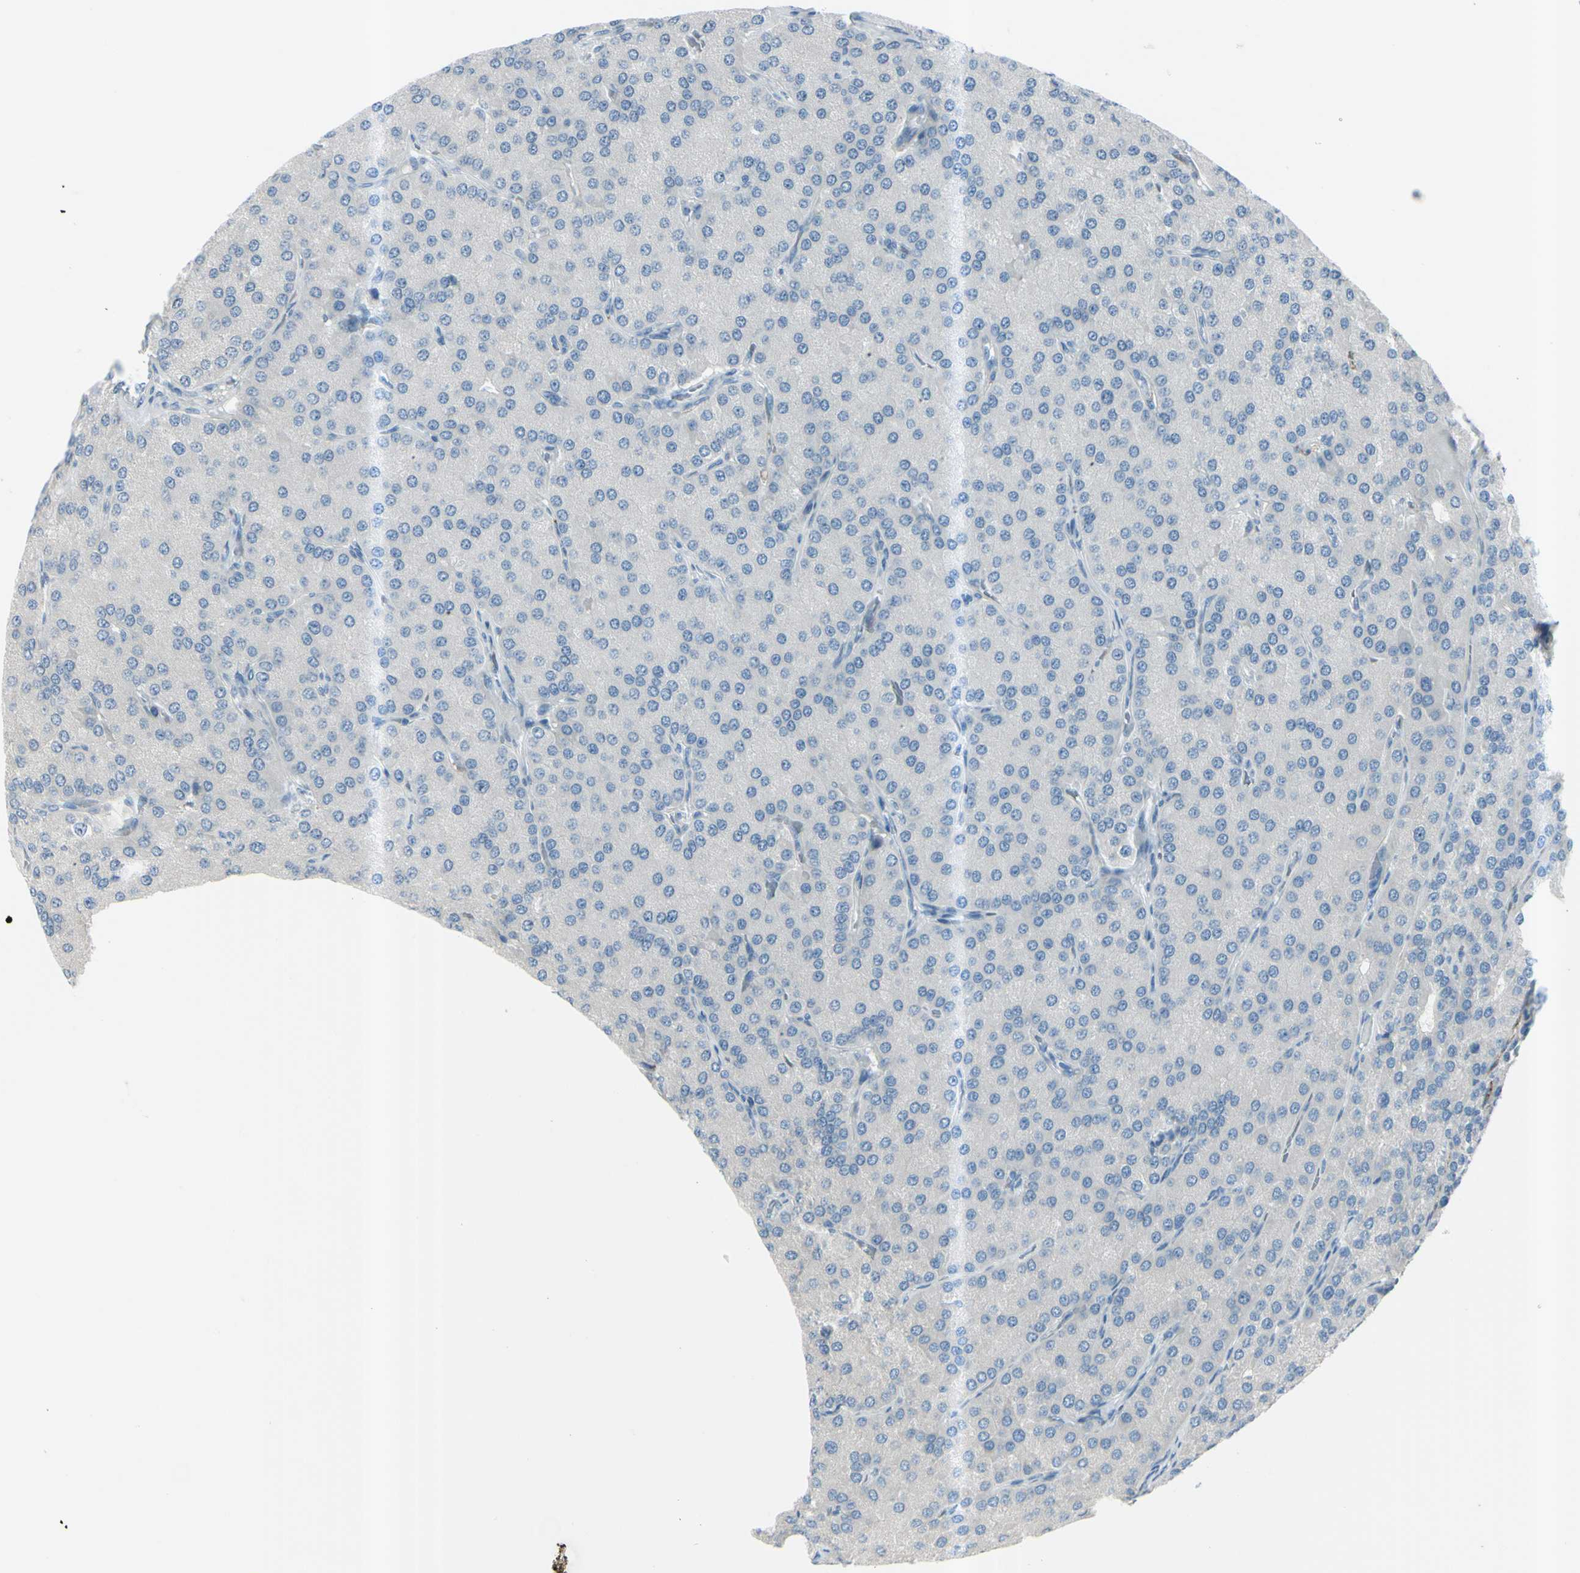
{"staining": {"intensity": "negative", "quantity": "none", "location": "none"}, "tissue": "parathyroid gland", "cell_type": "Glandular cells", "image_type": "normal", "snomed": [{"axis": "morphology", "description": "Normal tissue, NOS"}, {"axis": "morphology", "description": "Adenoma, NOS"}, {"axis": "topography", "description": "Parathyroid gland"}], "caption": "Immunohistochemical staining of unremarkable human parathyroid gland displays no significant staining in glandular cells.", "gene": "GPR34", "patient": {"sex": "female", "age": 86}}